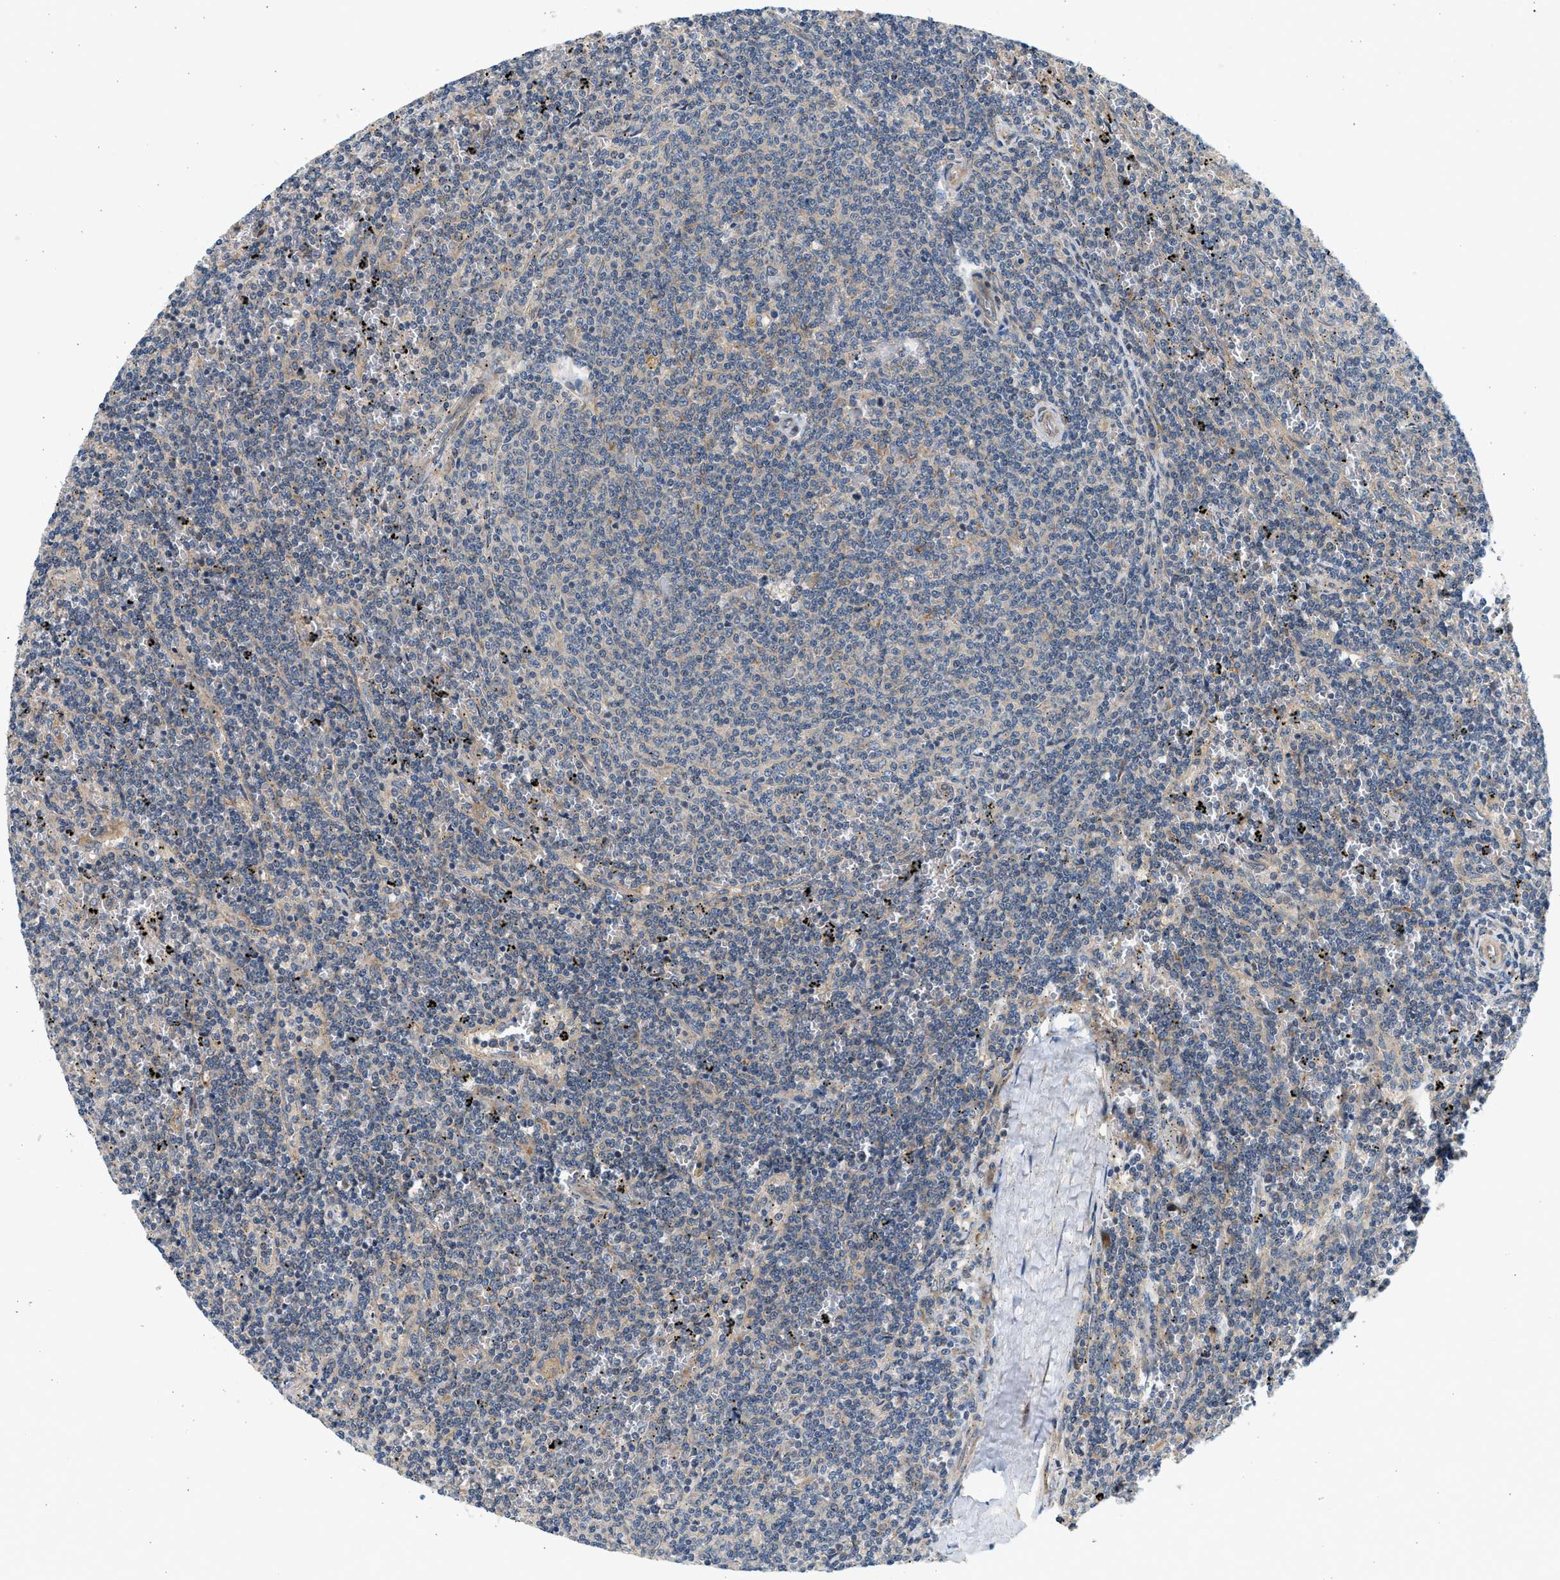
{"staining": {"intensity": "negative", "quantity": "none", "location": "none"}, "tissue": "lymphoma", "cell_type": "Tumor cells", "image_type": "cancer", "snomed": [{"axis": "morphology", "description": "Malignant lymphoma, non-Hodgkin's type, Low grade"}, {"axis": "topography", "description": "Spleen"}], "caption": "Immunohistochemistry (IHC) of human lymphoma reveals no staining in tumor cells. Nuclei are stained in blue.", "gene": "KDELR2", "patient": {"sex": "female", "age": 50}}